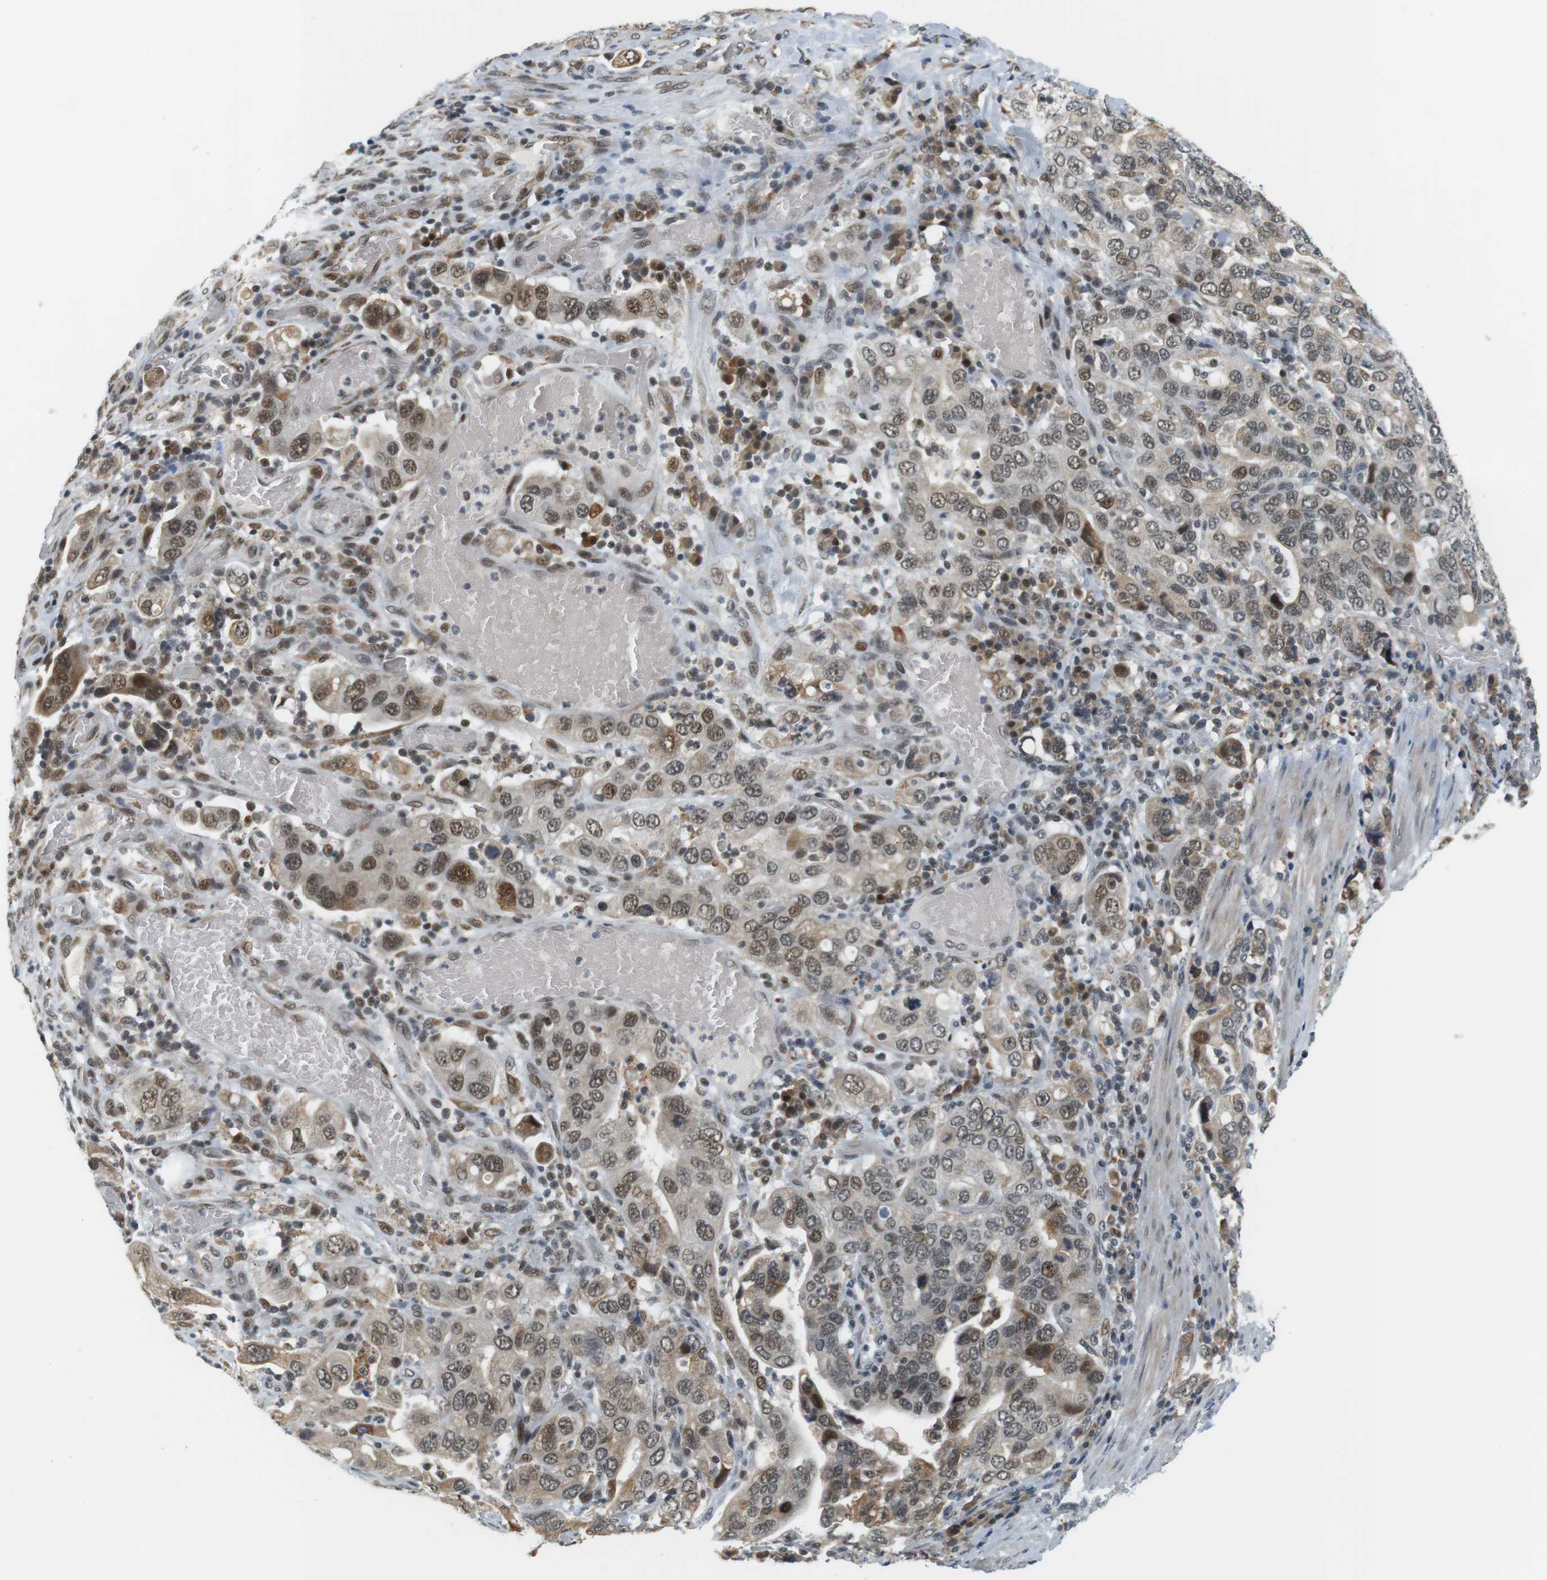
{"staining": {"intensity": "moderate", "quantity": ">75%", "location": "nuclear"}, "tissue": "stomach cancer", "cell_type": "Tumor cells", "image_type": "cancer", "snomed": [{"axis": "morphology", "description": "Adenocarcinoma, NOS"}, {"axis": "topography", "description": "Stomach, upper"}], "caption": "Protein analysis of stomach cancer tissue reveals moderate nuclear staining in approximately >75% of tumor cells.", "gene": "RNF38", "patient": {"sex": "male", "age": 62}}